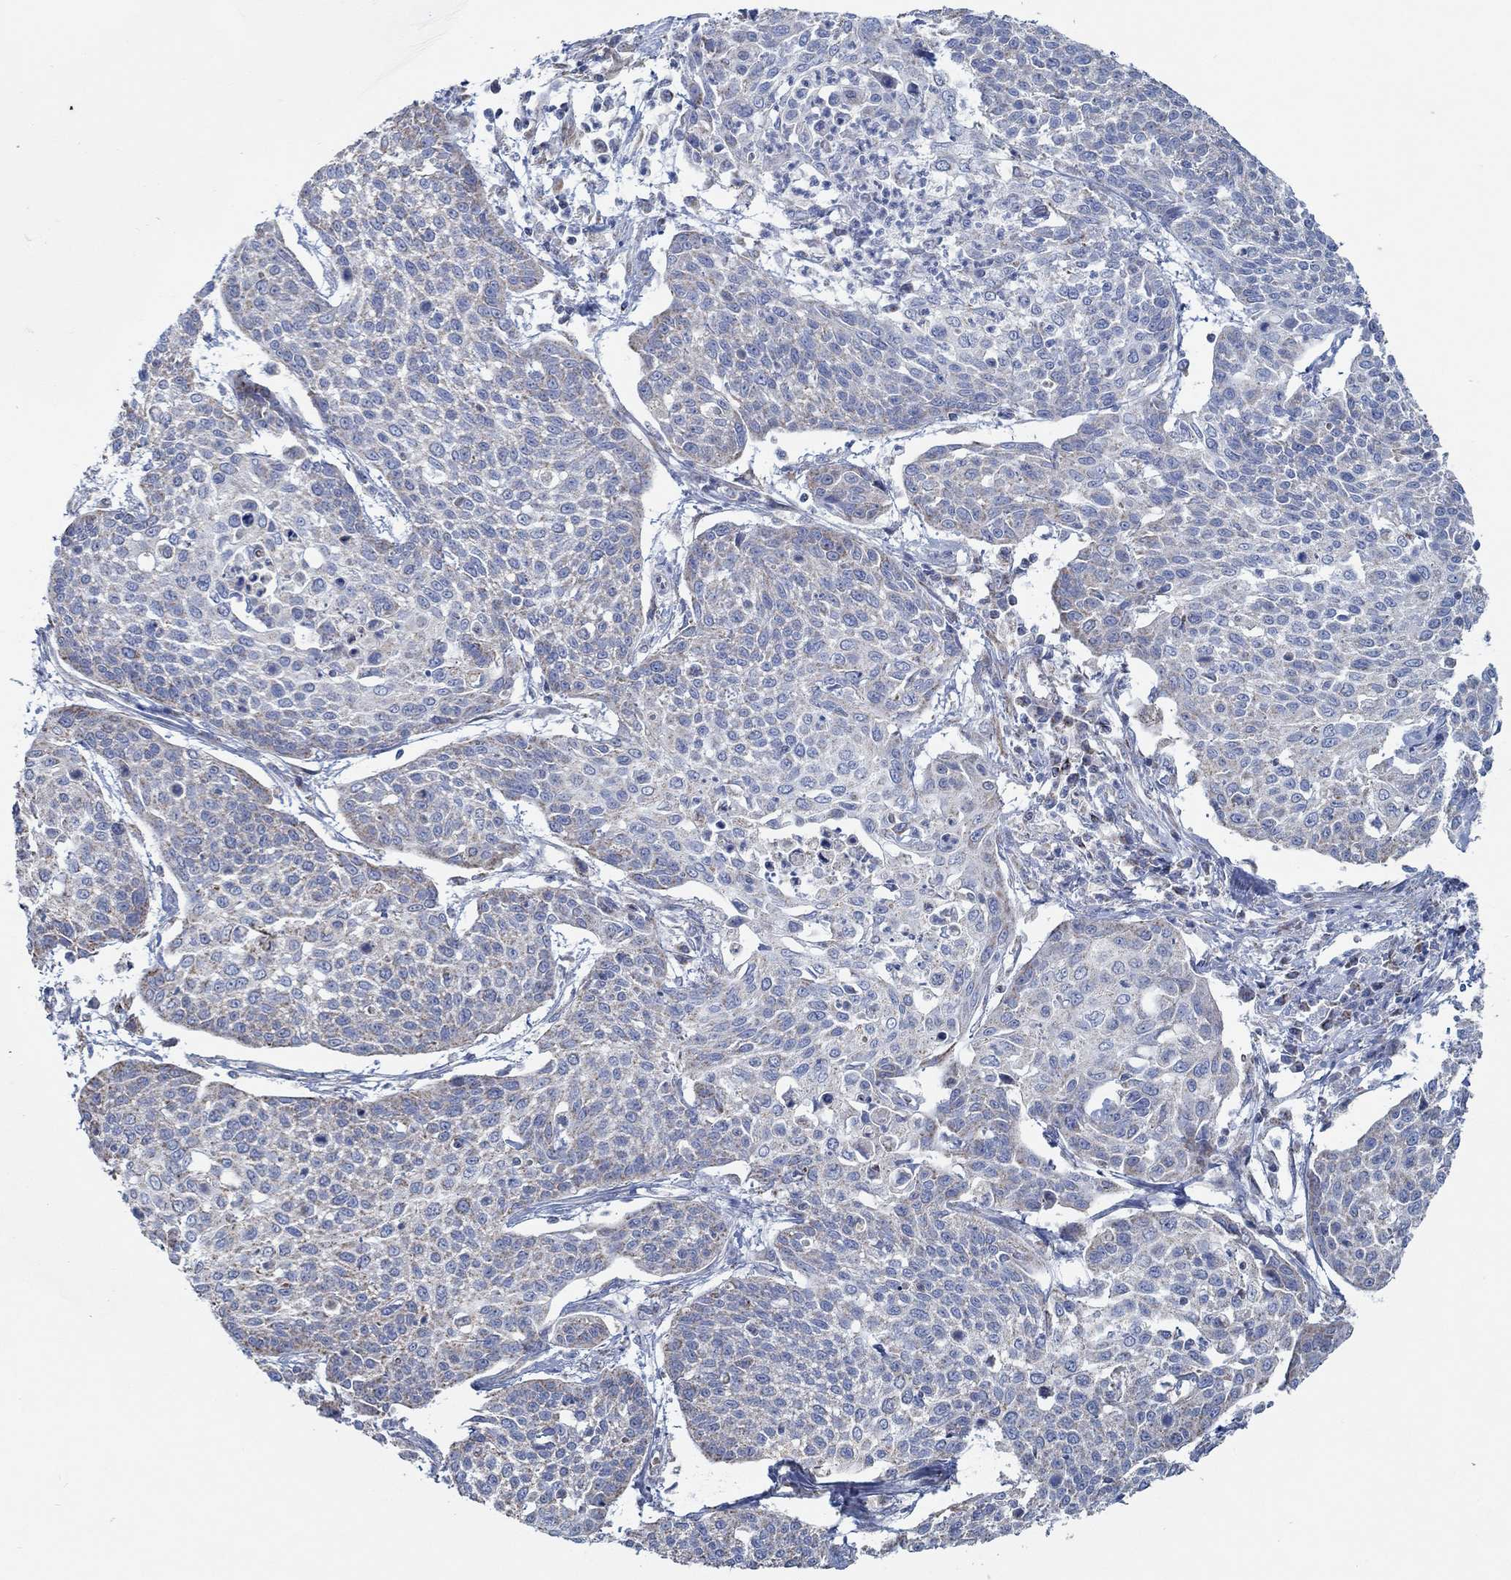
{"staining": {"intensity": "weak", "quantity": "<25%", "location": "cytoplasmic/membranous"}, "tissue": "cervical cancer", "cell_type": "Tumor cells", "image_type": "cancer", "snomed": [{"axis": "morphology", "description": "Squamous cell carcinoma, NOS"}, {"axis": "topography", "description": "Cervix"}], "caption": "A high-resolution micrograph shows immunohistochemistry (IHC) staining of squamous cell carcinoma (cervical), which exhibits no significant positivity in tumor cells. Nuclei are stained in blue.", "gene": "GLOD5", "patient": {"sex": "female", "age": 34}}